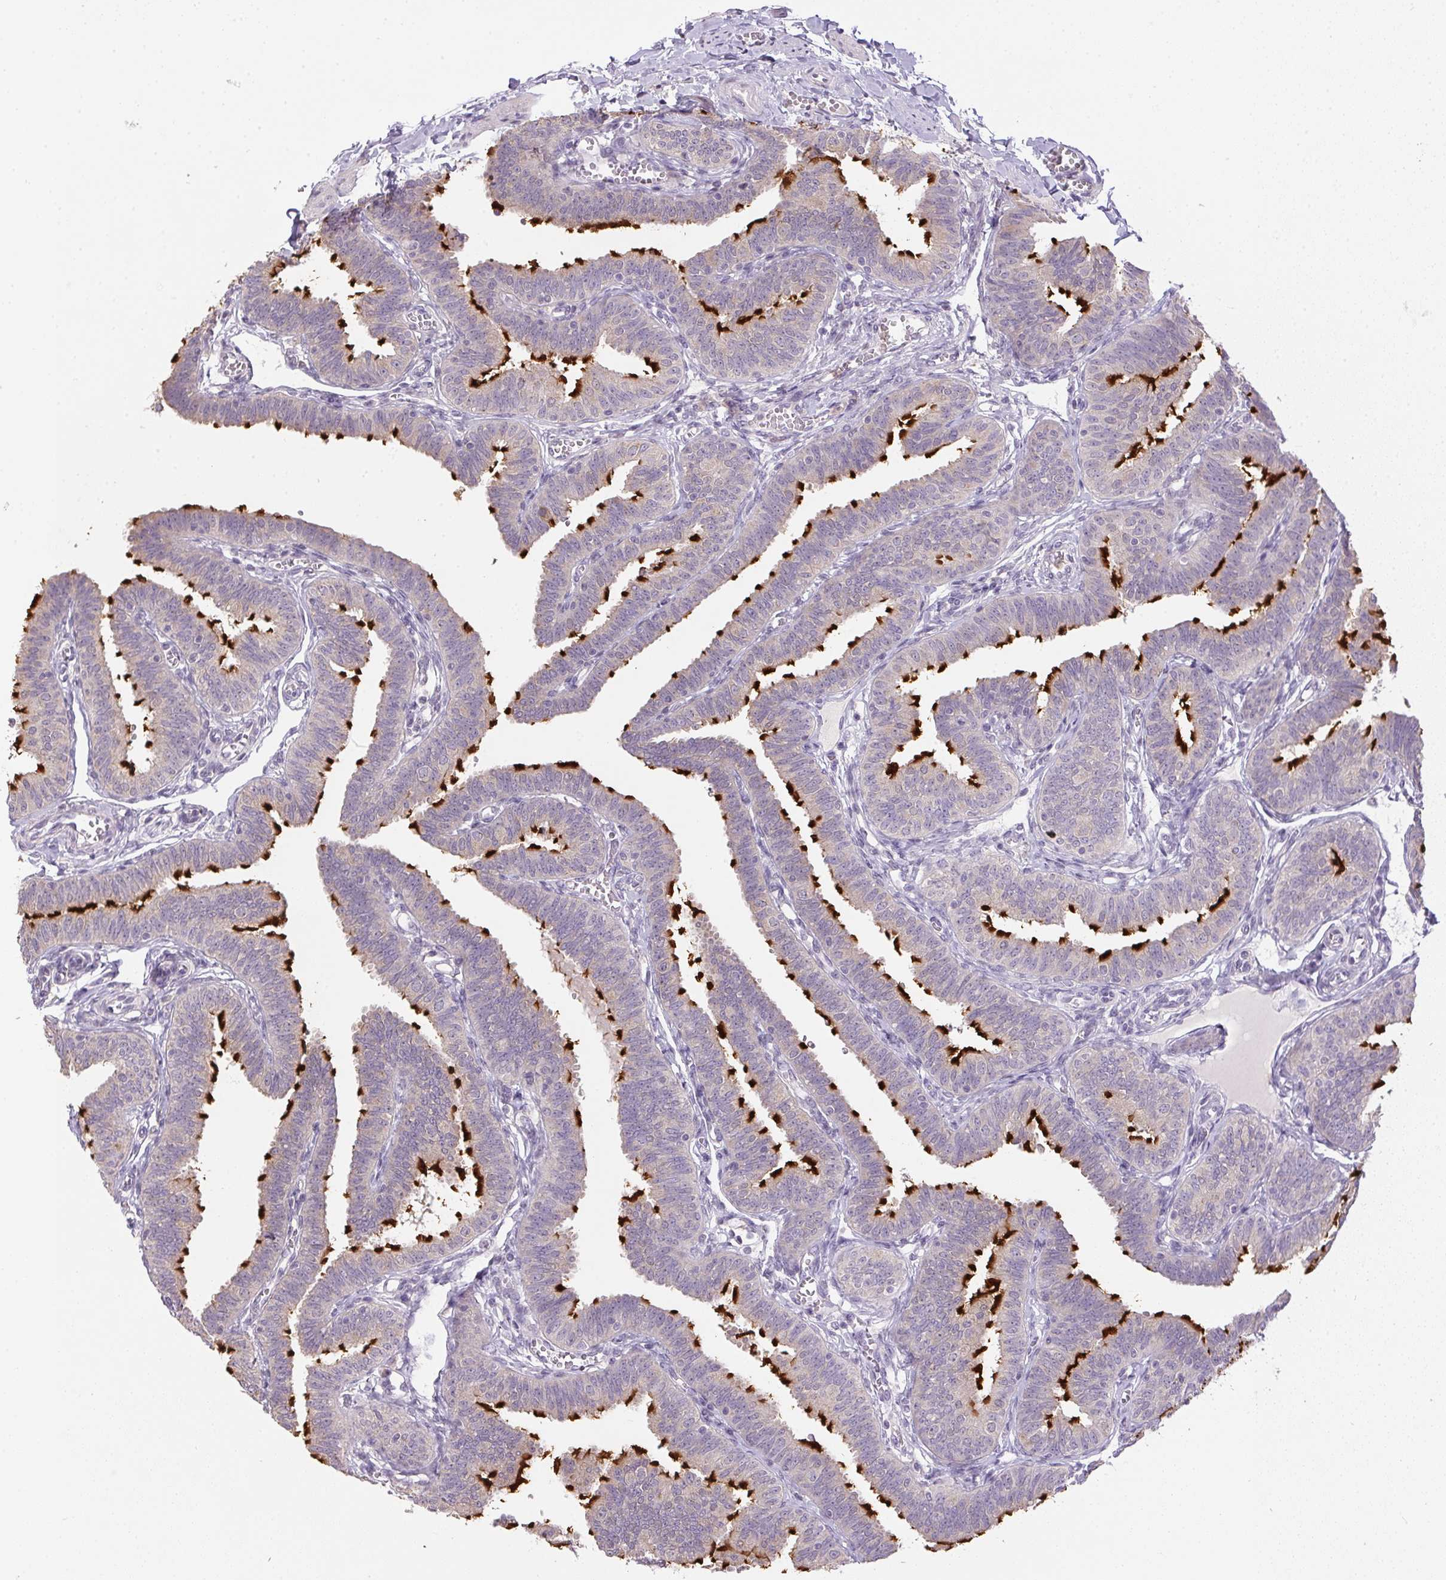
{"staining": {"intensity": "strong", "quantity": "25%-75%", "location": "cytoplasmic/membranous"}, "tissue": "fallopian tube", "cell_type": "Glandular cells", "image_type": "normal", "snomed": [{"axis": "morphology", "description": "Normal tissue, NOS"}, {"axis": "topography", "description": "Fallopian tube"}], "caption": "Immunohistochemistry (IHC) histopathology image of normal fallopian tube: human fallopian tube stained using immunohistochemistry (IHC) exhibits high levels of strong protein expression localized specifically in the cytoplasmic/membranous of glandular cells, appearing as a cytoplasmic/membranous brown color.", "gene": "SPACA9", "patient": {"sex": "female", "age": 25}}